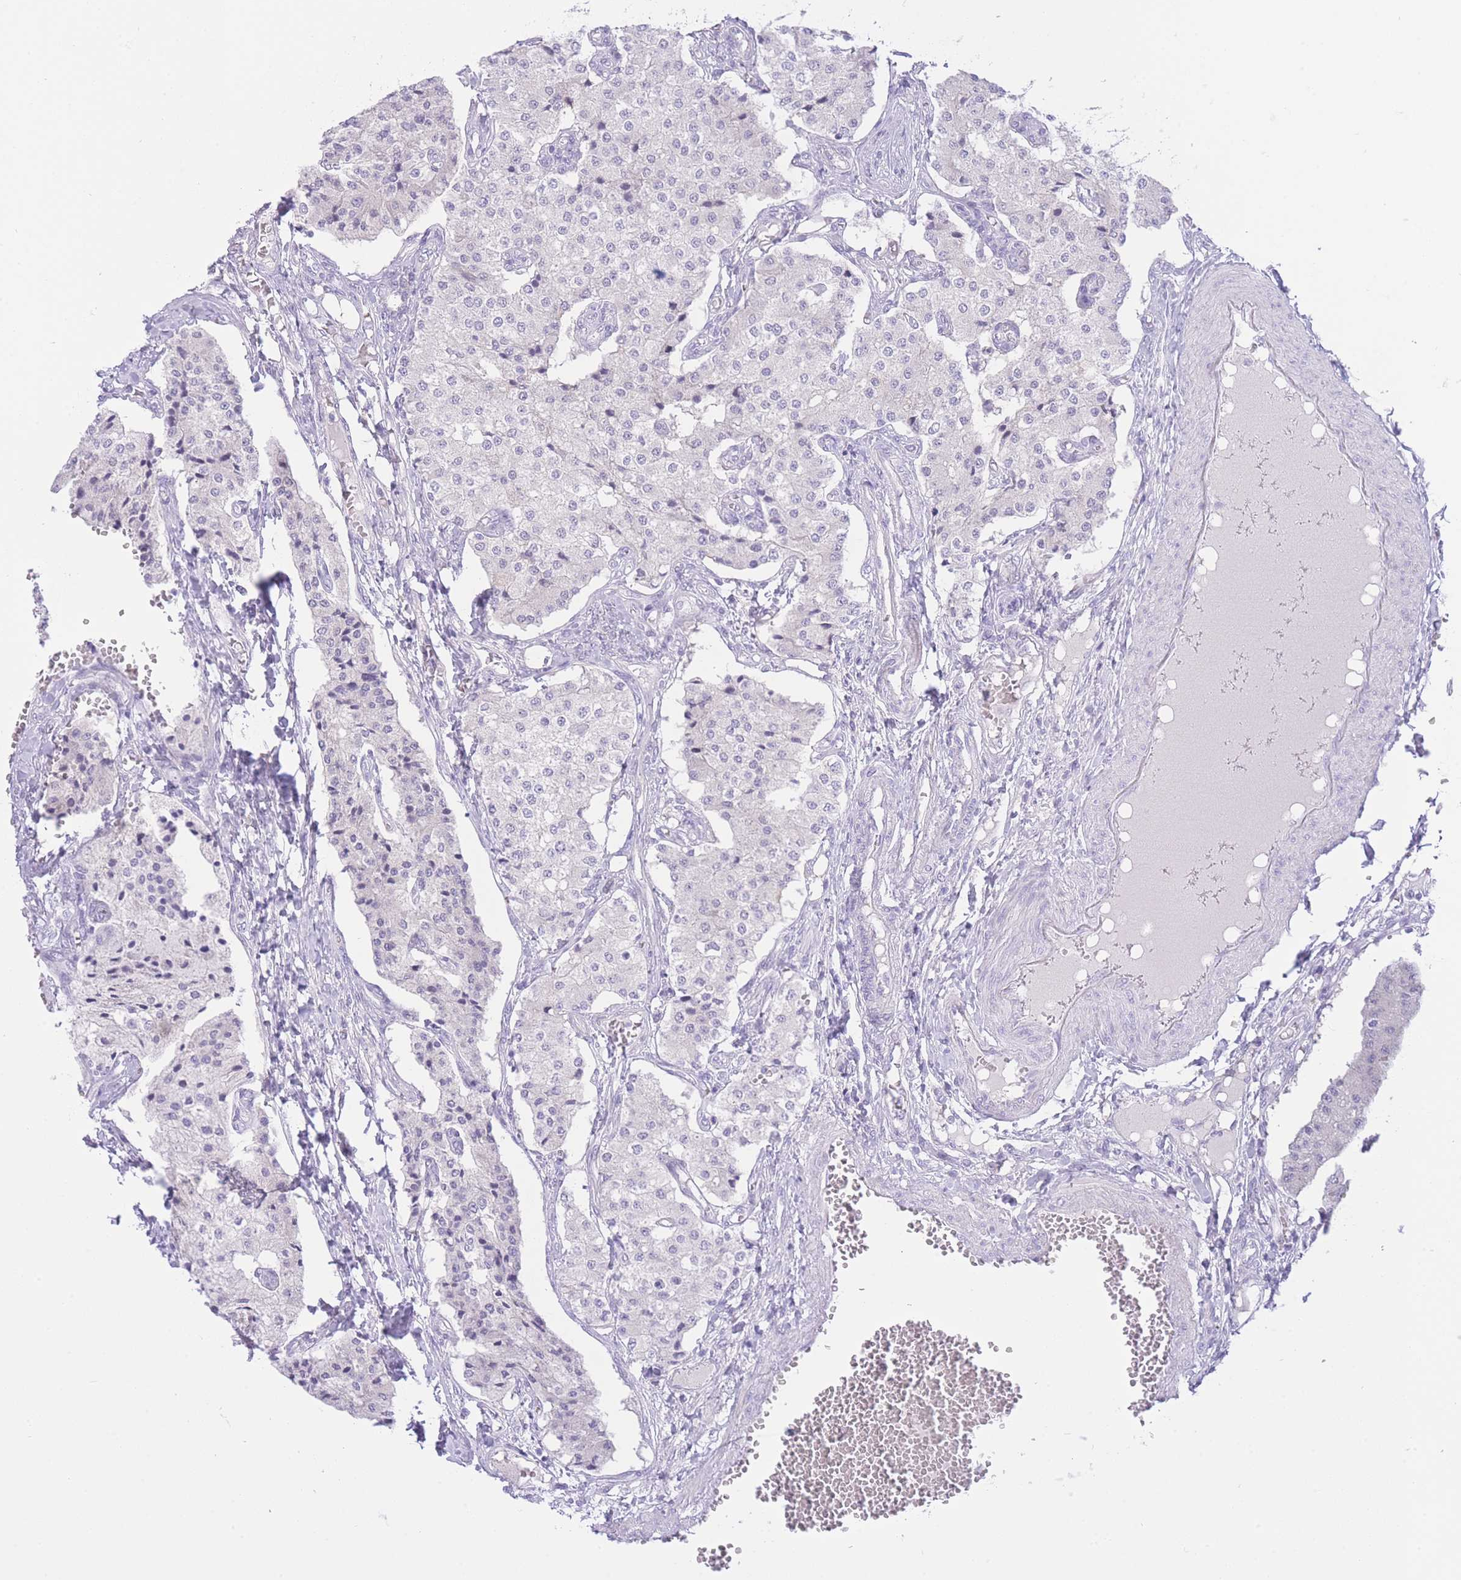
{"staining": {"intensity": "negative", "quantity": "none", "location": "none"}, "tissue": "carcinoid", "cell_type": "Tumor cells", "image_type": "cancer", "snomed": [{"axis": "morphology", "description": "Carcinoid, malignant, NOS"}, {"axis": "topography", "description": "Colon"}], "caption": "This micrograph is of carcinoid (malignant) stained with IHC to label a protein in brown with the nuclei are counter-stained blue. There is no staining in tumor cells. (Brightfield microscopy of DAB immunohistochemistry at high magnification).", "gene": "ZNF212", "patient": {"sex": "female", "age": 52}}